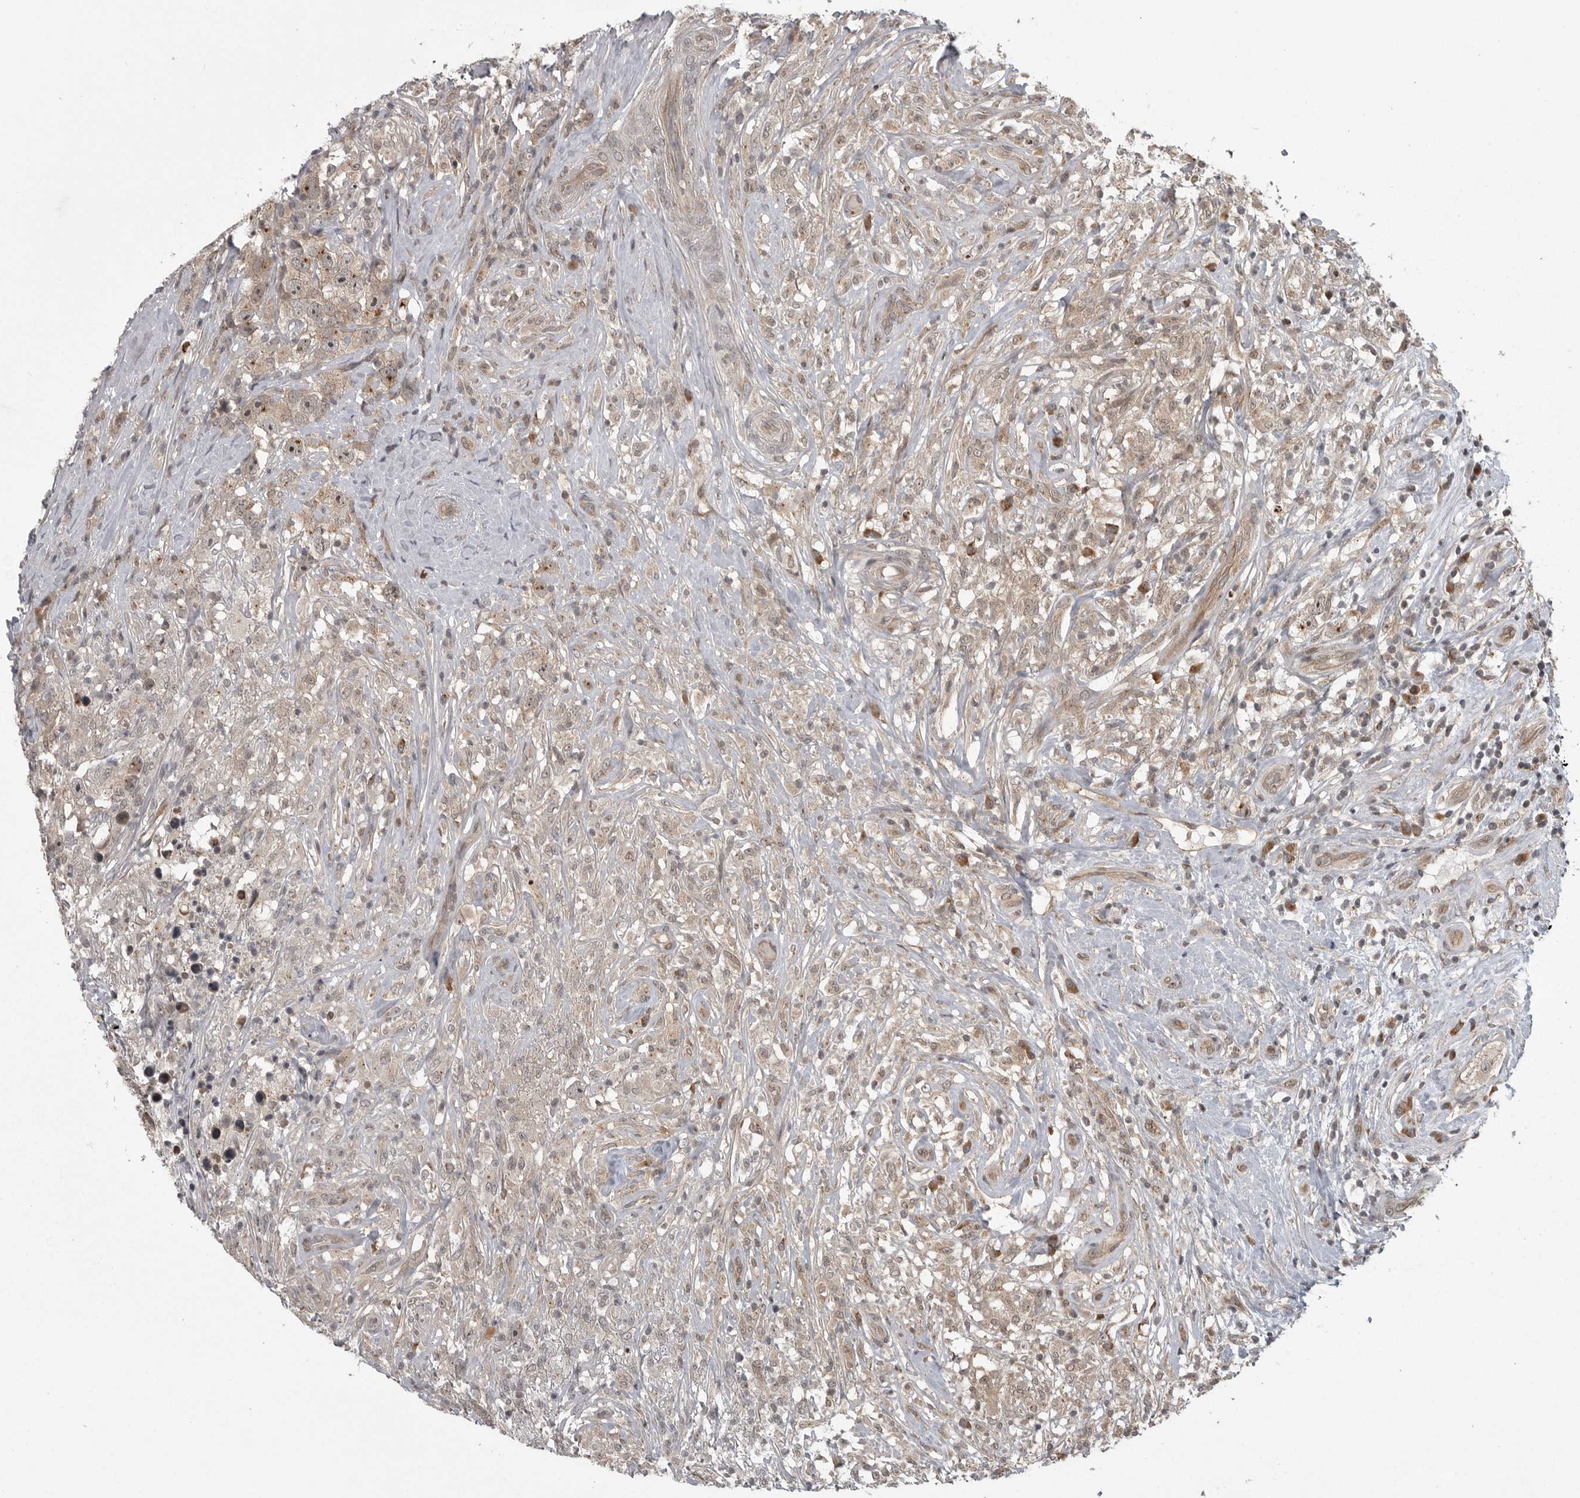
{"staining": {"intensity": "weak", "quantity": ">75%", "location": "cytoplasmic/membranous"}, "tissue": "testis cancer", "cell_type": "Tumor cells", "image_type": "cancer", "snomed": [{"axis": "morphology", "description": "Seminoma, NOS"}, {"axis": "topography", "description": "Testis"}], "caption": "This is a histology image of immunohistochemistry staining of testis seminoma, which shows weak staining in the cytoplasmic/membranous of tumor cells.", "gene": "DNAJC8", "patient": {"sex": "male", "age": 49}}